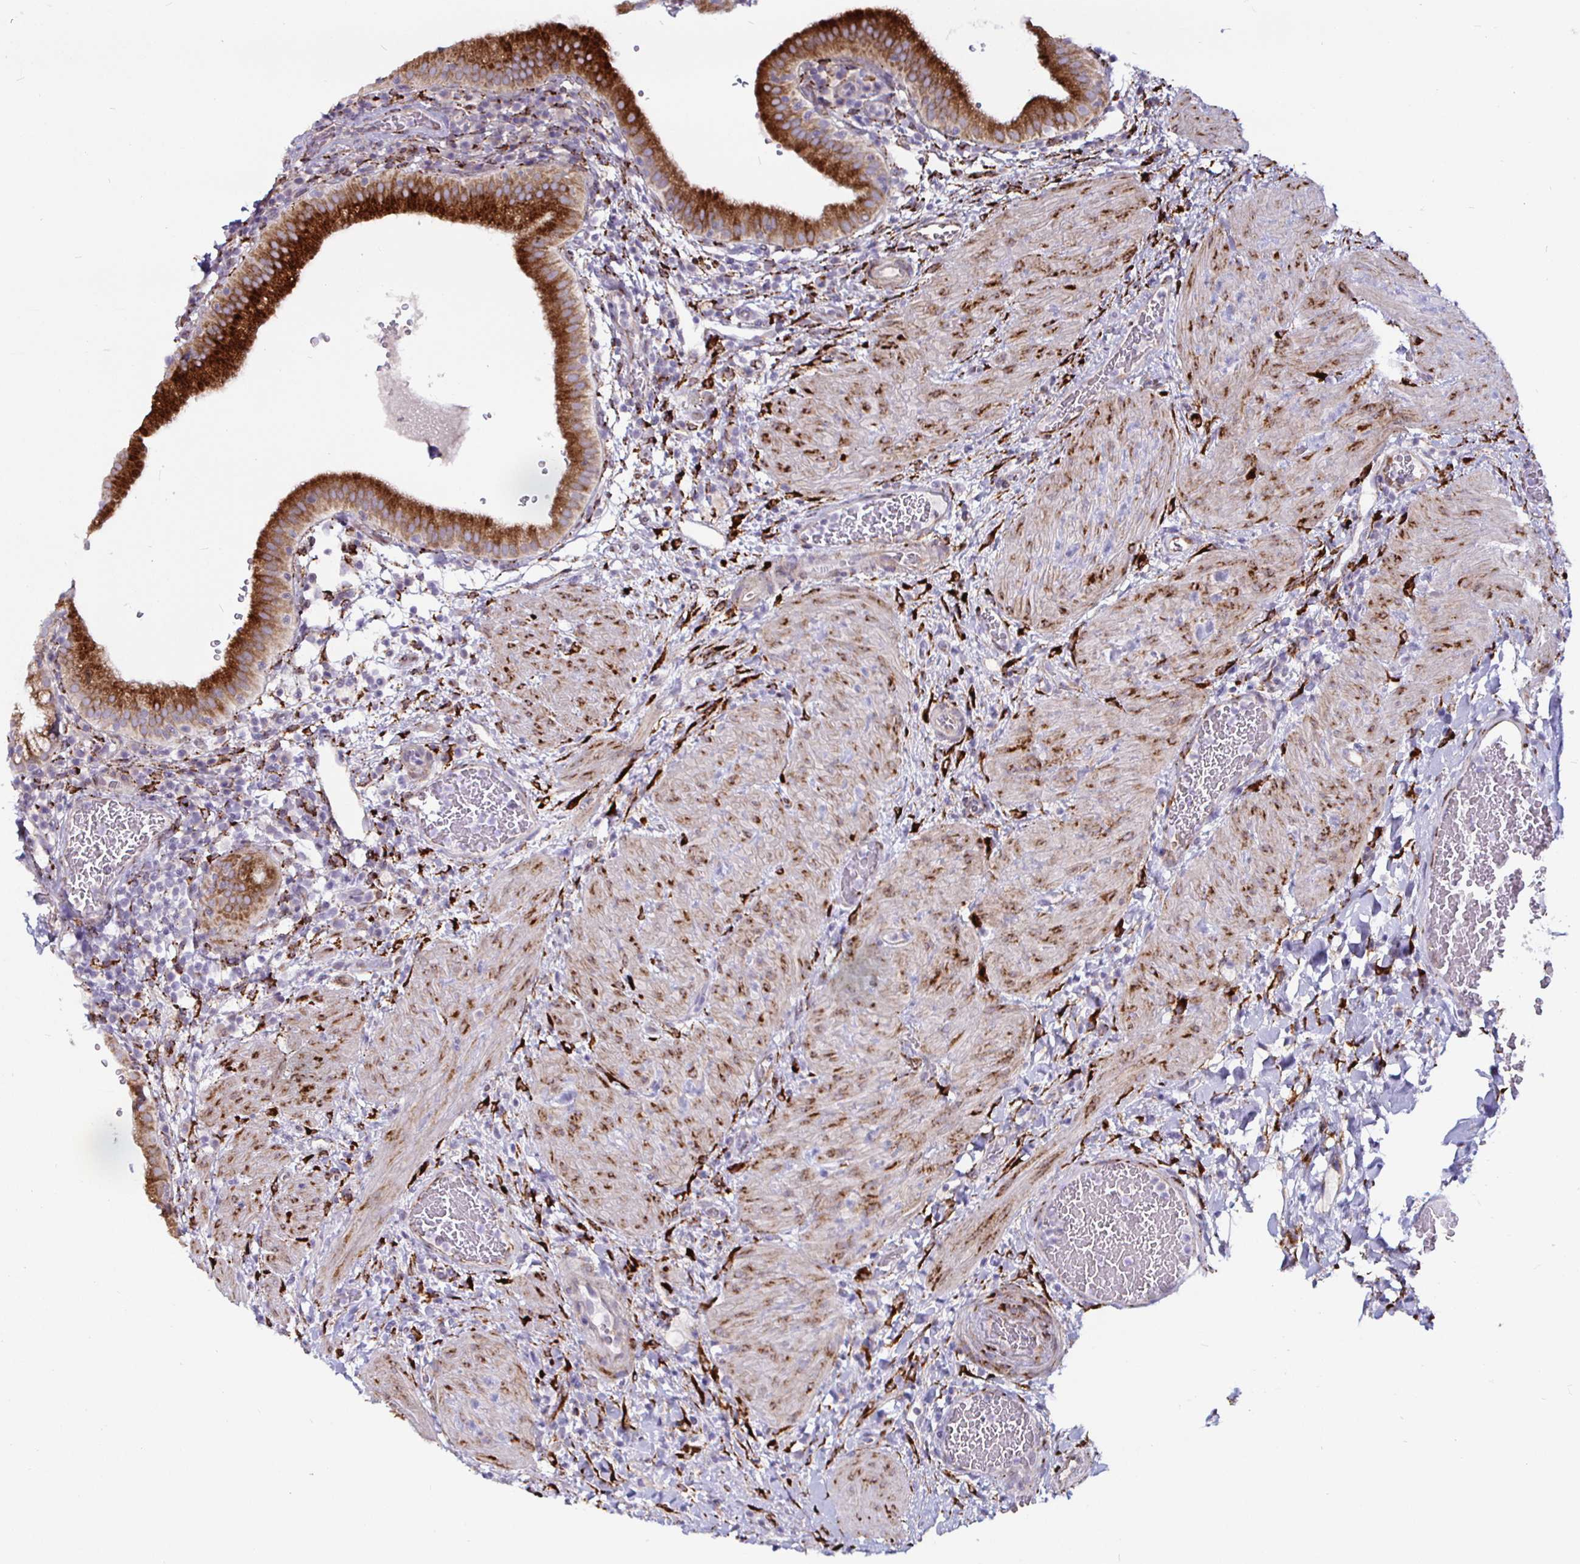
{"staining": {"intensity": "strong", "quantity": ">75%", "location": "cytoplasmic/membranous"}, "tissue": "gallbladder", "cell_type": "Glandular cells", "image_type": "normal", "snomed": [{"axis": "morphology", "description": "Normal tissue, NOS"}, {"axis": "topography", "description": "Gallbladder"}], "caption": "Gallbladder stained with immunohistochemistry shows strong cytoplasmic/membranous positivity in approximately >75% of glandular cells. The staining is performed using DAB brown chromogen to label protein expression. The nuclei are counter-stained blue using hematoxylin.", "gene": "P4HA2", "patient": {"sex": "male", "age": 26}}